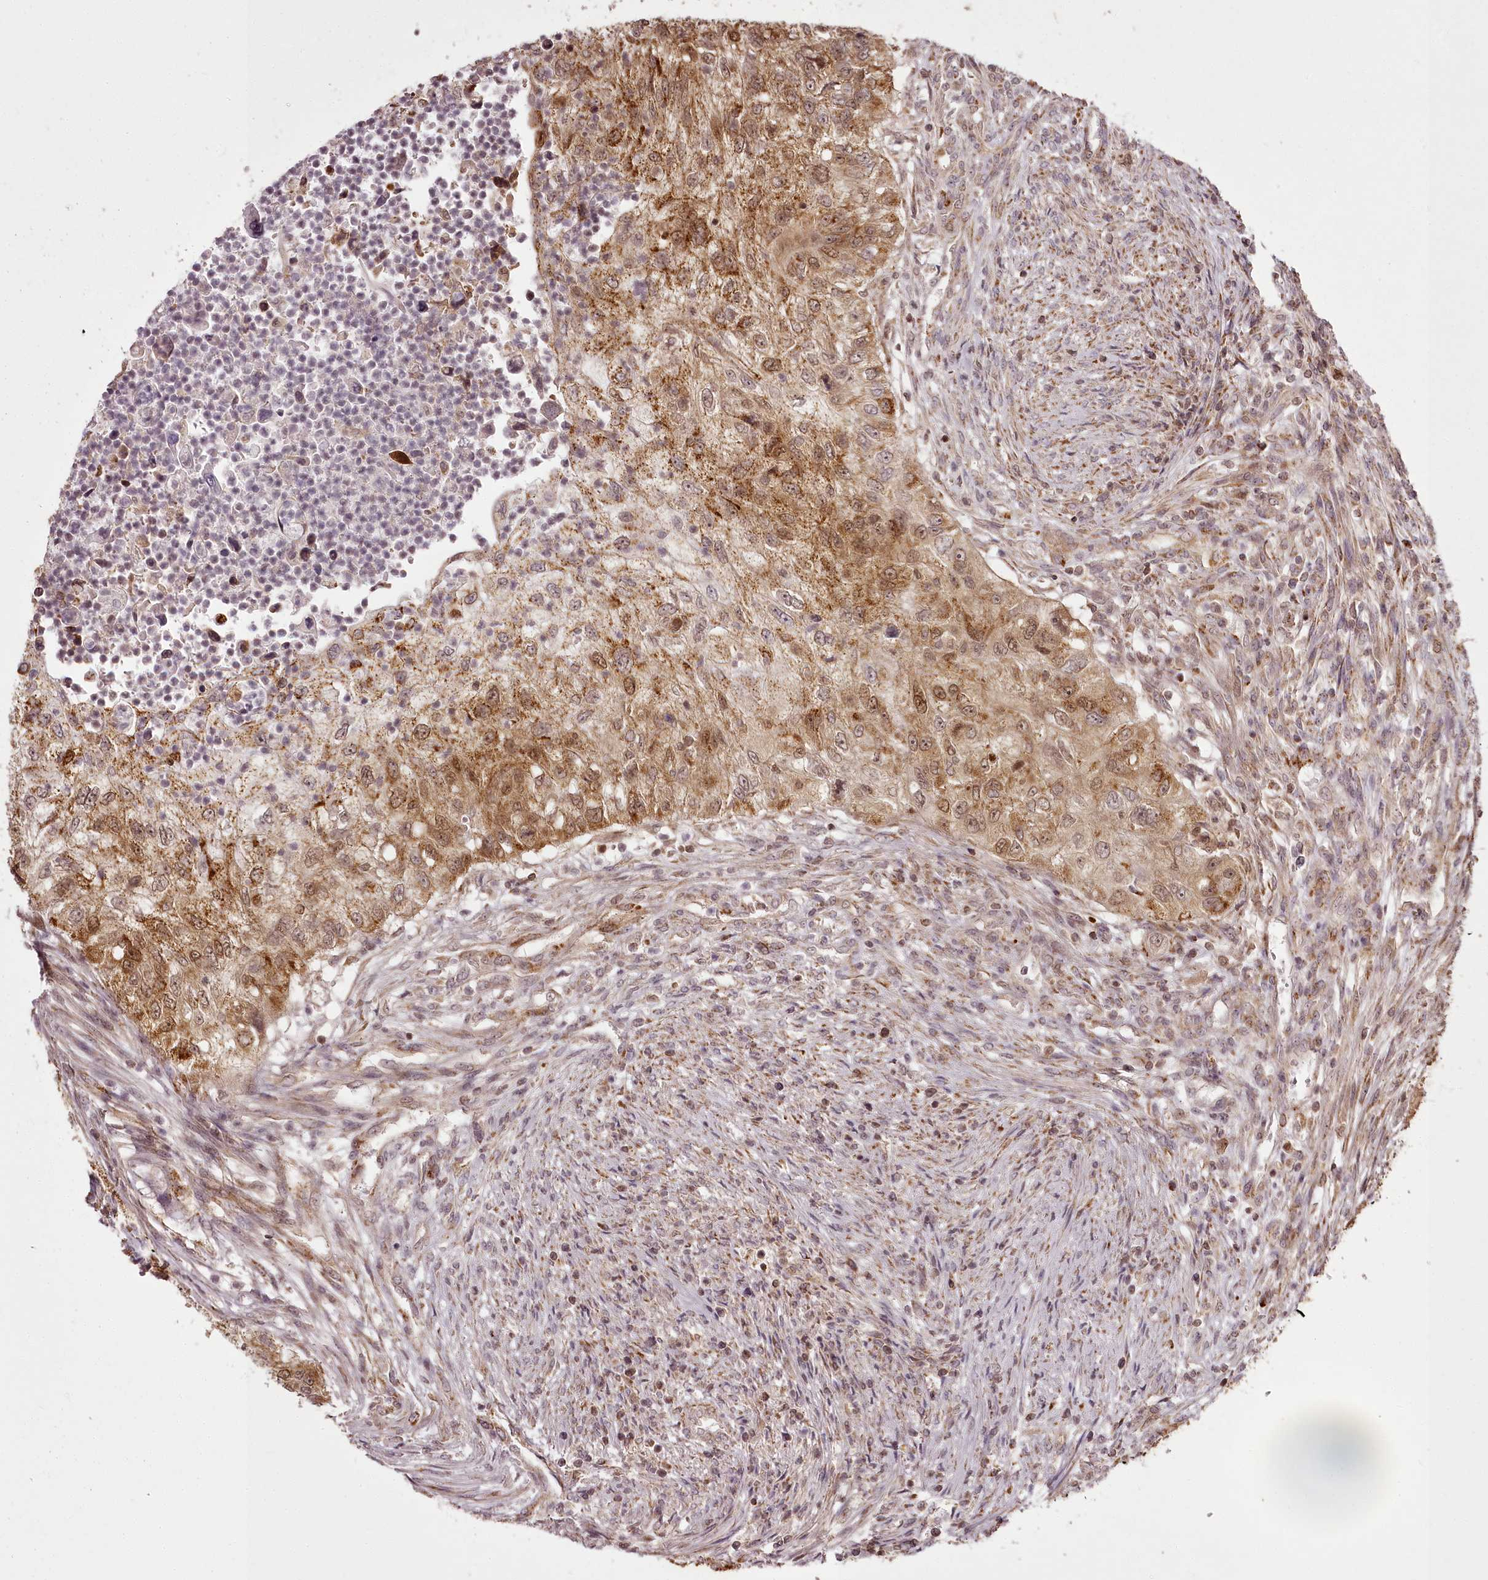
{"staining": {"intensity": "moderate", "quantity": ">75%", "location": "cytoplasmic/membranous,nuclear"}, "tissue": "urothelial cancer", "cell_type": "Tumor cells", "image_type": "cancer", "snomed": [{"axis": "morphology", "description": "Urothelial carcinoma, High grade"}, {"axis": "topography", "description": "Urinary bladder"}], "caption": "This is a micrograph of IHC staining of high-grade urothelial carcinoma, which shows moderate expression in the cytoplasmic/membranous and nuclear of tumor cells.", "gene": "CHCHD2", "patient": {"sex": "female", "age": 60}}